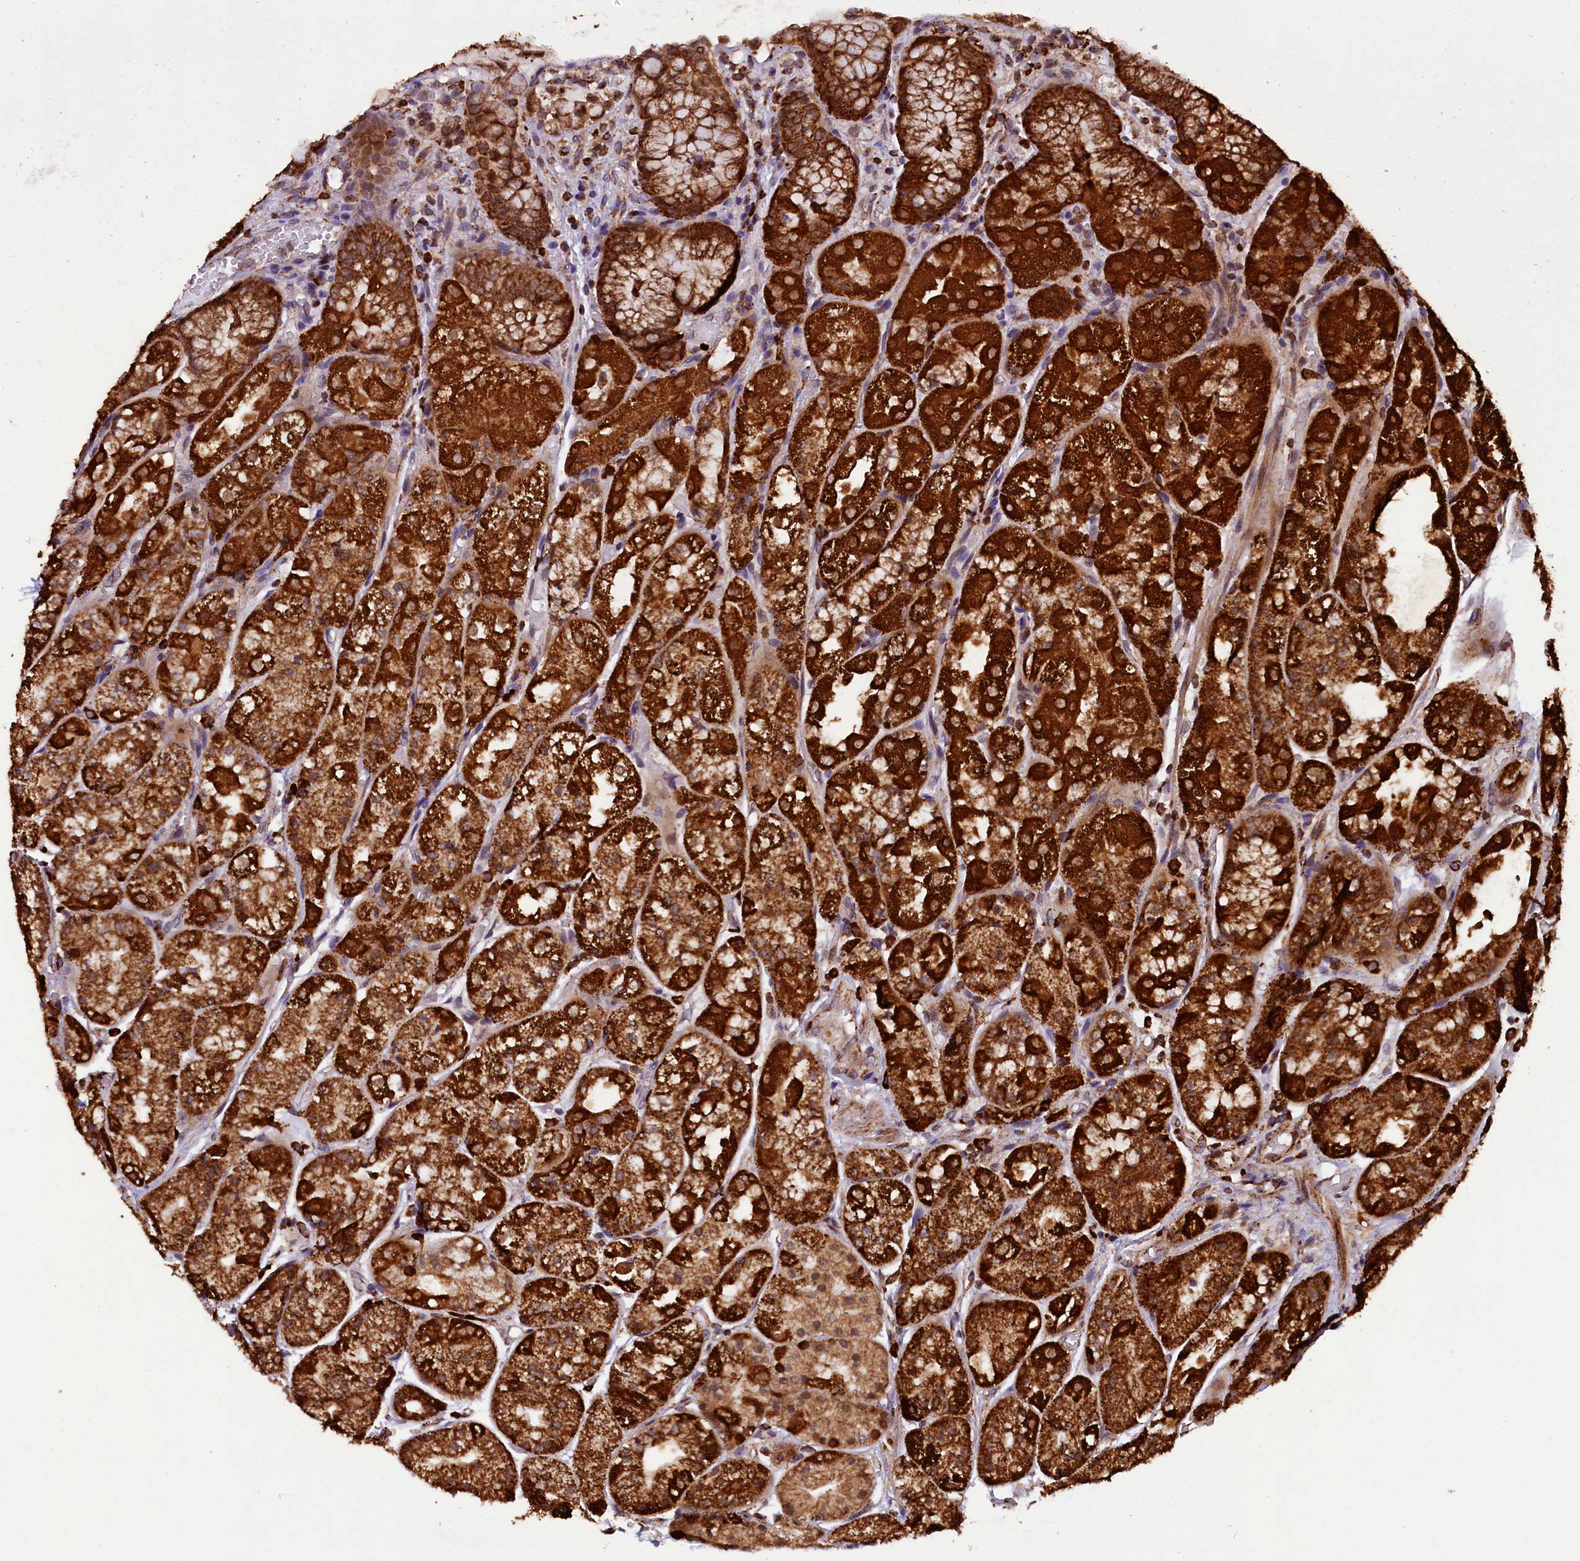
{"staining": {"intensity": "strong", "quantity": ">75%", "location": "cytoplasmic/membranous"}, "tissue": "stomach", "cell_type": "Glandular cells", "image_type": "normal", "snomed": [{"axis": "morphology", "description": "Normal tissue, NOS"}, {"axis": "topography", "description": "Stomach, upper"}], "caption": "This image displays IHC staining of normal stomach, with high strong cytoplasmic/membranous positivity in approximately >75% of glandular cells.", "gene": "KLC2", "patient": {"sex": "male", "age": 72}}